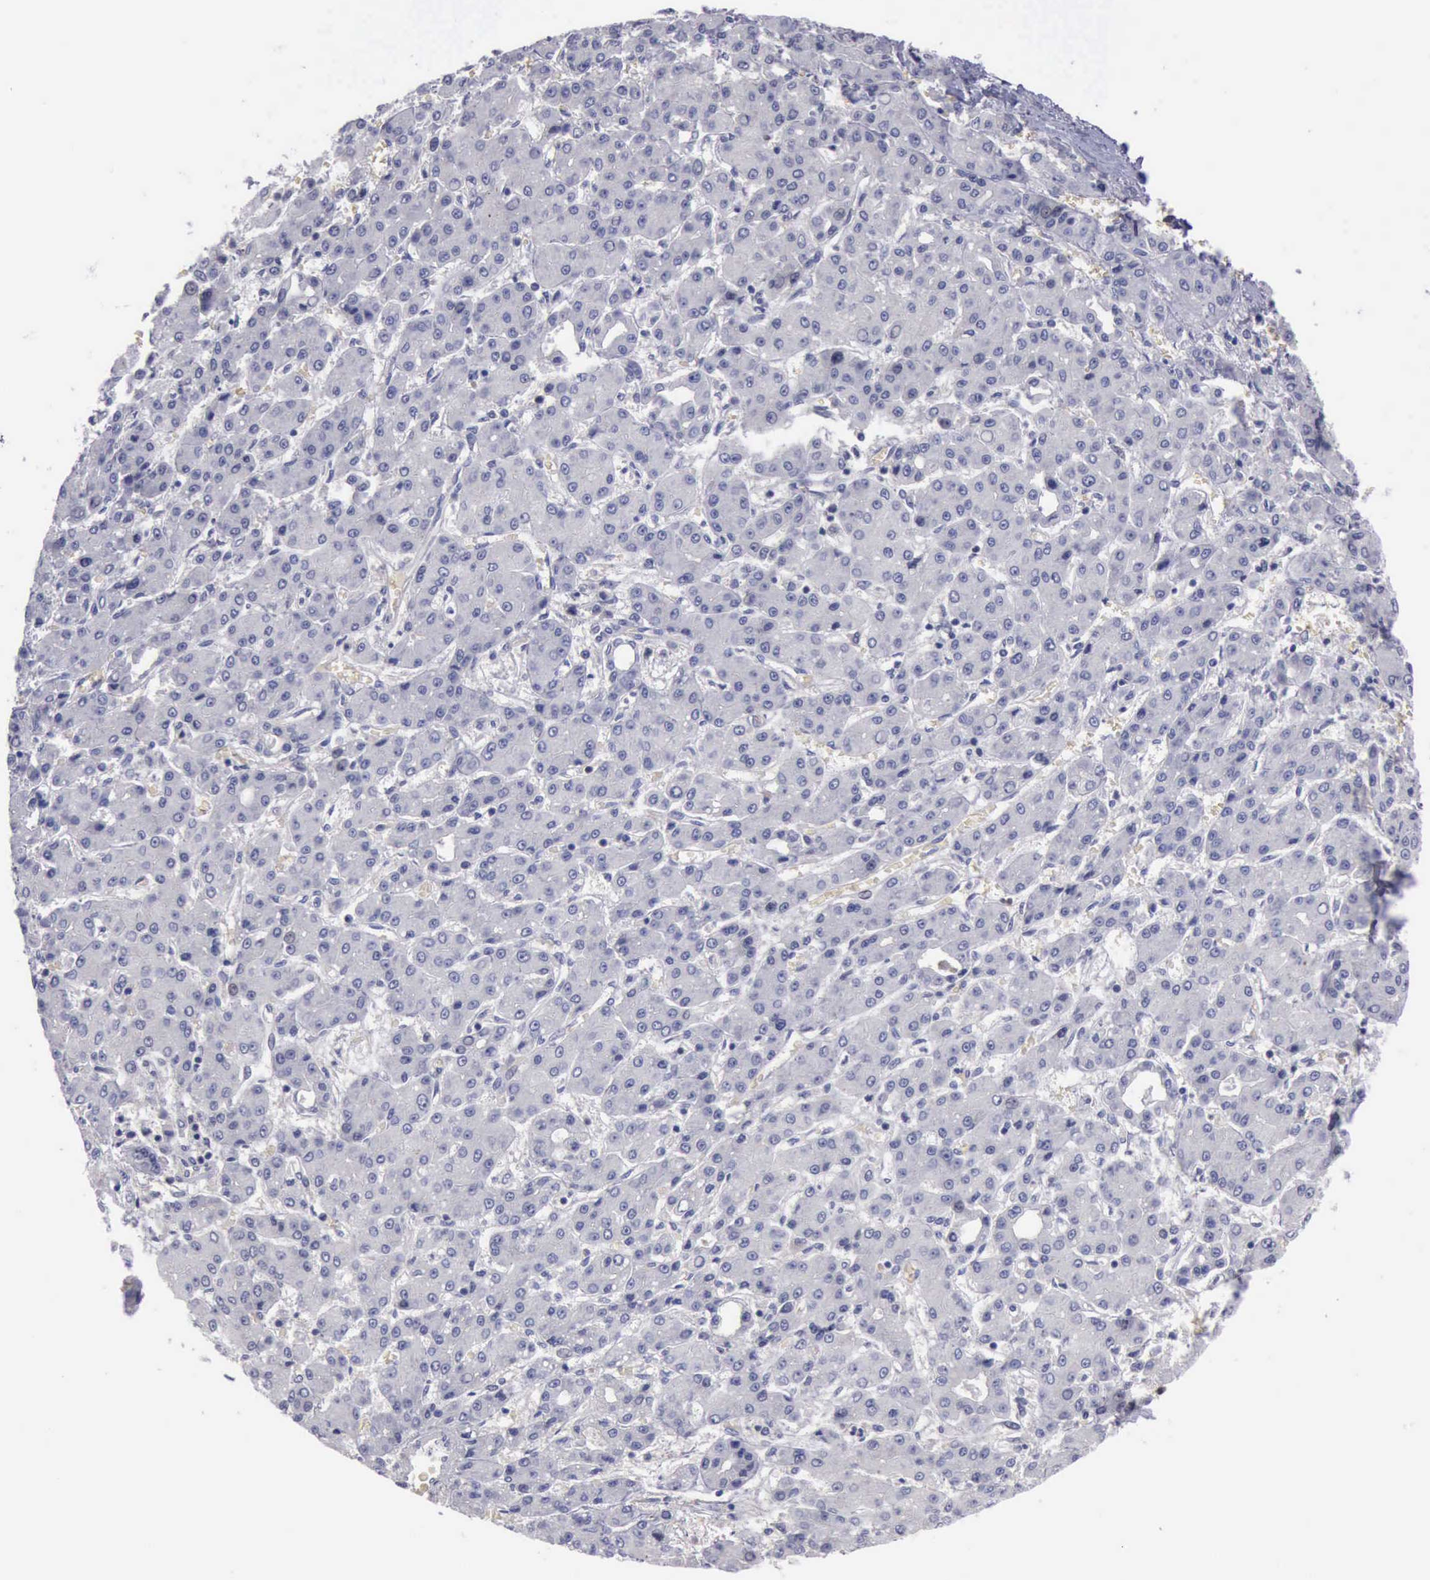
{"staining": {"intensity": "negative", "quantity": "none", "location": "none"}, "tissue": "liver cancer", "cell_type": "Tumor cells", "image_type": "cancer", "snomed": [{"axis": "morphology", "description": "Carcinoma, Hepatocellular, NOS"}, {"axis": "topography", "description": "Liver"}], "caption": "A micrograph of human liver hepatocellular carcinoma is negative for staining in tumor cells. (DAB immunohistochemistry visualized using brightfield microscopy, high magnification).", "gene": "CEP128", "patient": {"sex": "male", "age": 69}}